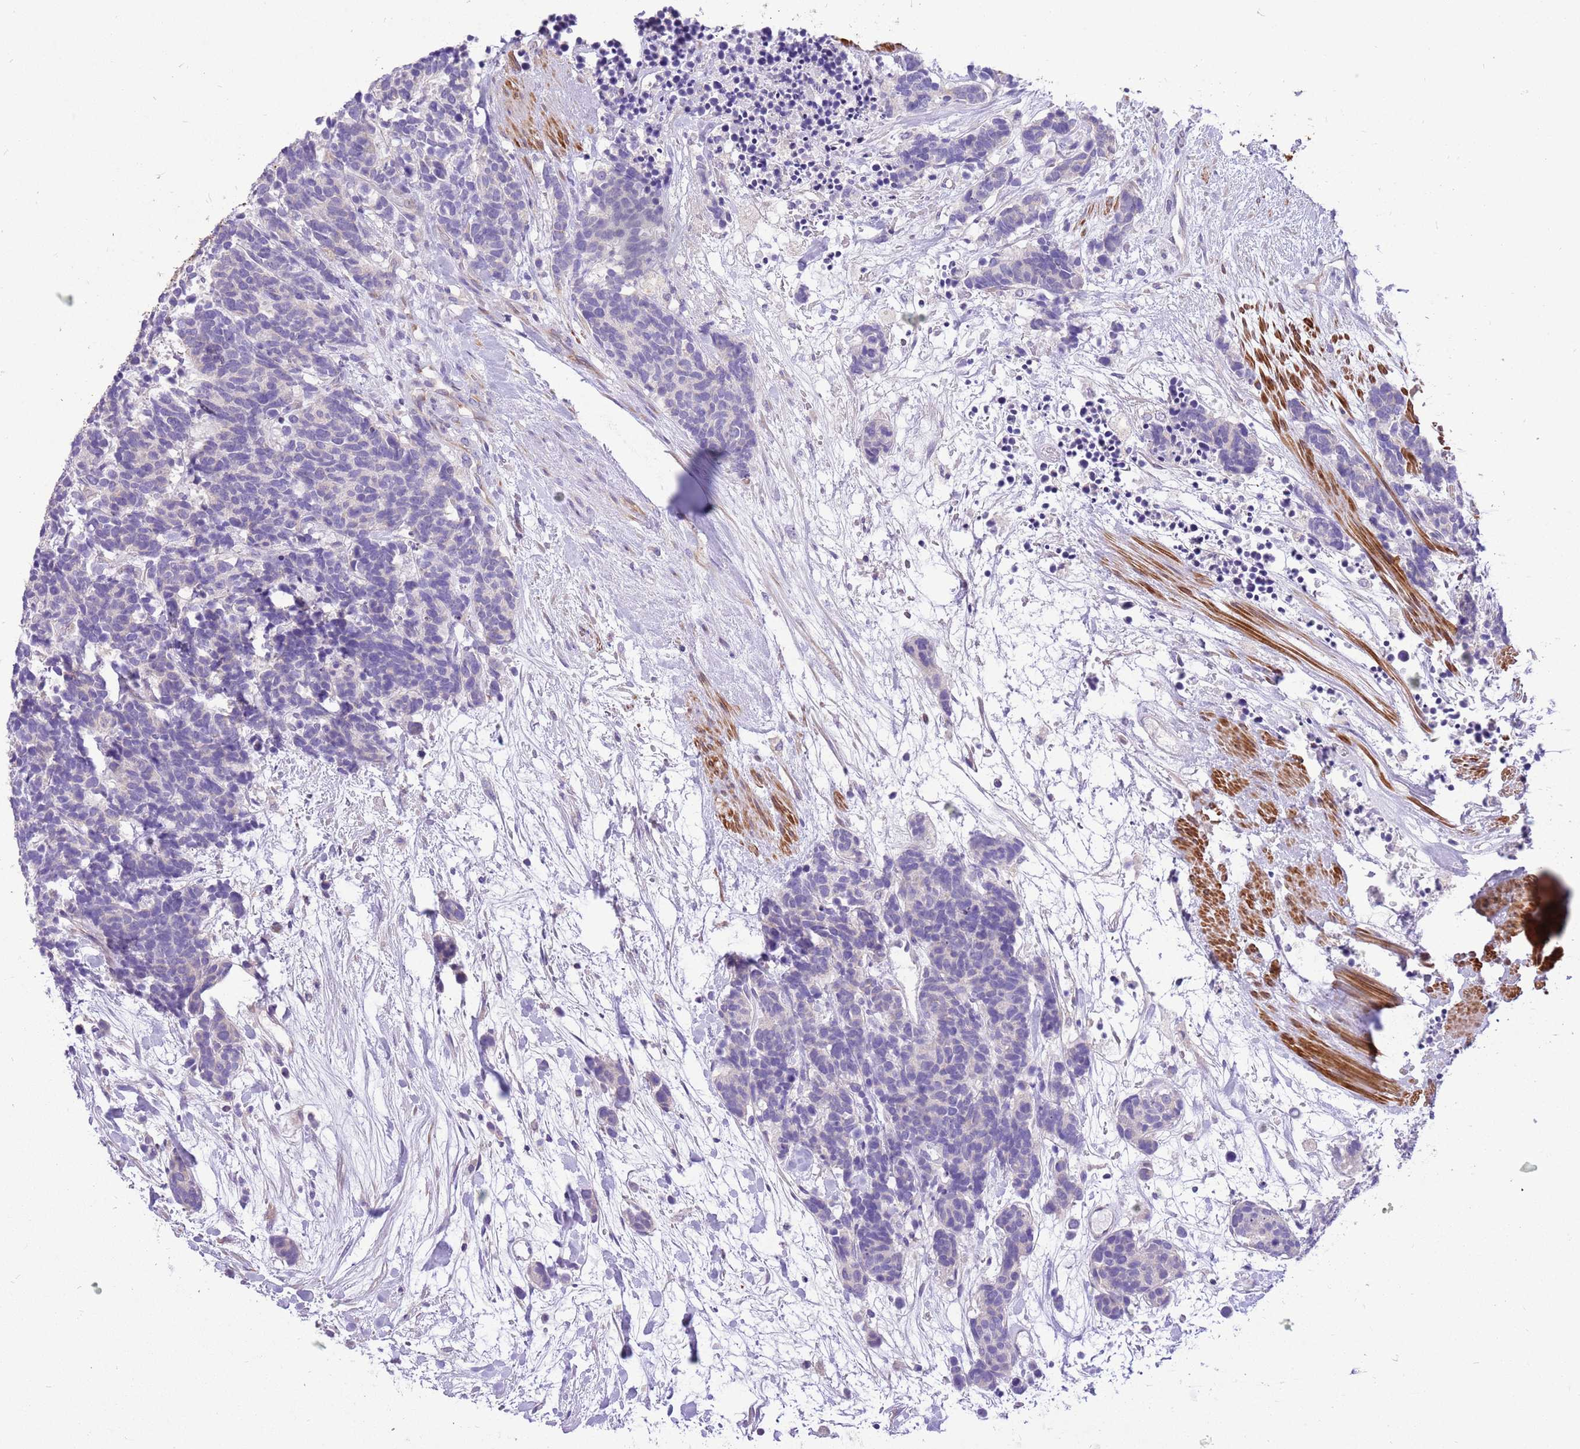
{"staining": {"intensity": "negative", "quantity": "none", "location": "none"}, "tissue": "carcinoid", "cell_type": "Tumor cells", "image_type": "cancer", "snomed": [{"axis": "morphology", "description": "Carcinoma, NOS"}, {"axis": "morphology", "description": "Carcinoid, malignant, NOS"}, {"axis": "topography", "description": "Prostate"}], "caption": "Tumor cells are negative for brown protein staining in carcinoid.", "gene": "GLCE", "patient": {"sex": "male", "age": 57}}